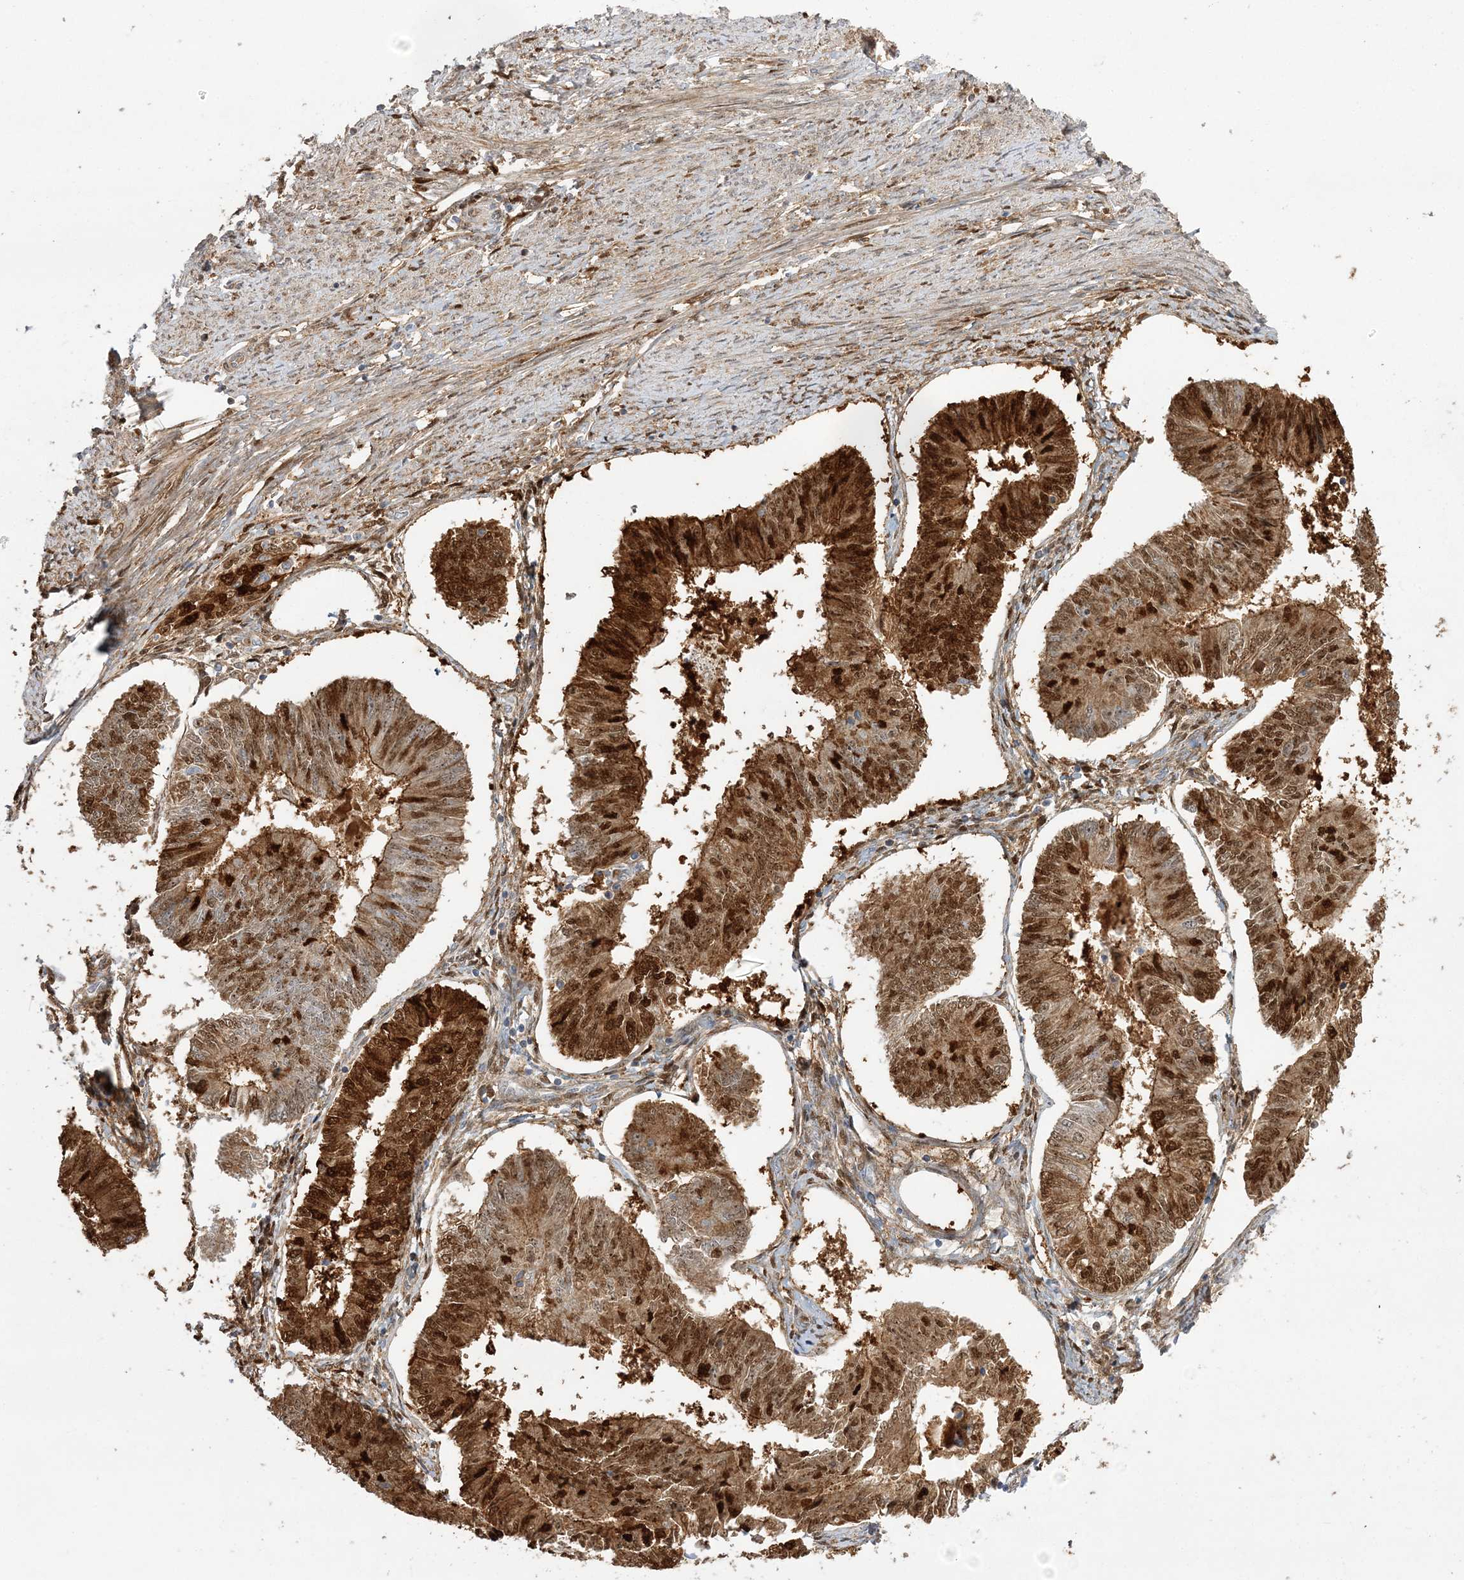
{"staining": {"intensity": "strong", "quantity": ">75%", "location": "cytoplasmic/membranous,nuclear"}, "tissue": "endometrial cancer", "cell_type": "Tumor cells", "image_type": "cancer", "snomed": [{"axis": "morphology", "description": "Adenocarcinoma, NOS"}, {"axis": "topography", "description": "Endometrium"}], "caption": "IHC staining of endometrial cancer, which displays high levels of strong cytoplasmic/membranous and nuclear positivity in about >75% of tumor cells indicating strong cytoplasmic/membranous and nuclear protein expression. The staining was performed using DAB (brown) for protein detection and nuclei were counterstained in hematoxylin (blue).", "gene": "NPM3", "patient": {"sex": "female", "age": 58}}